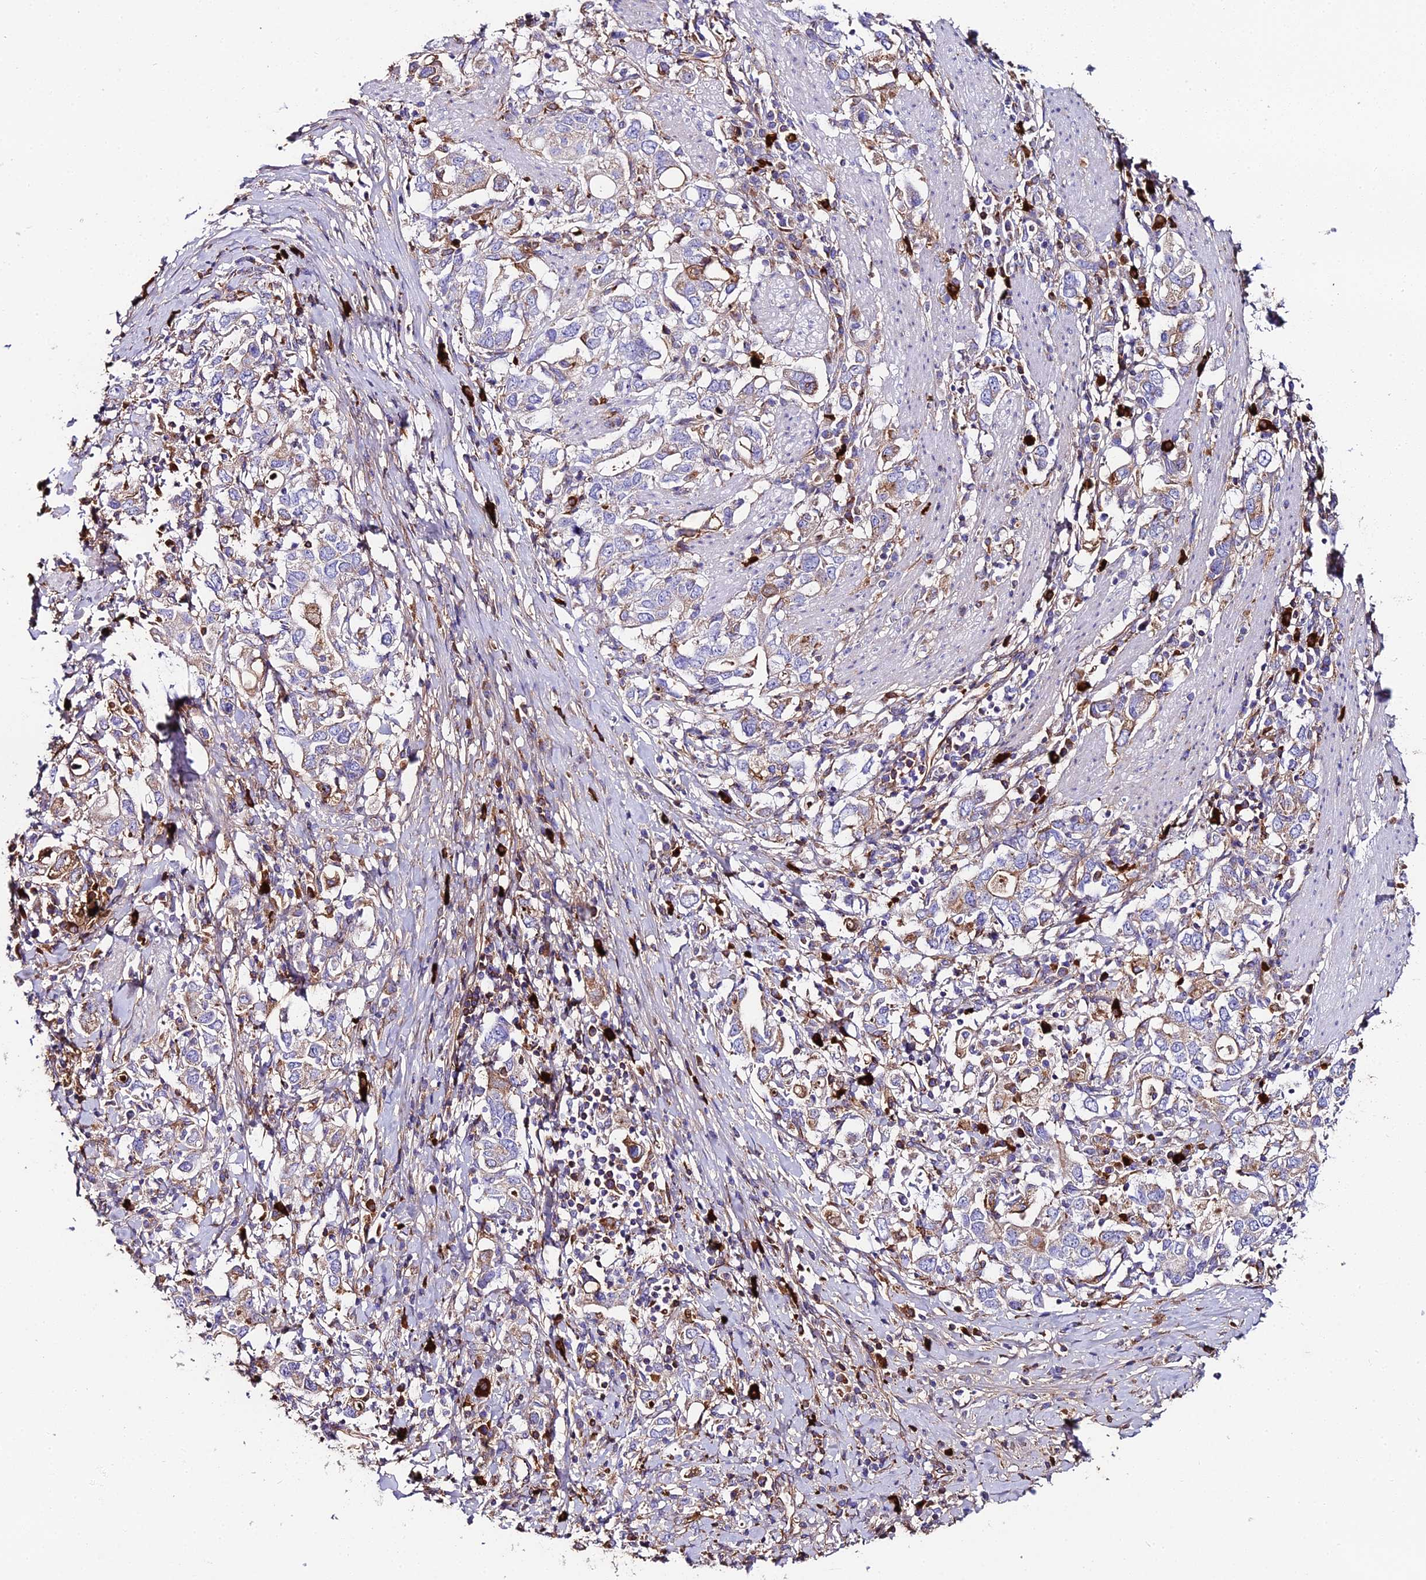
{"staining": {"intensity": "moderate", "quantity": "<25%", "location": "cytoplasmic/membranous"}, "tissue": "stomach cancer", "cell_type": "Tumor cells", "image_type": "cancer", "snomed": [{"axis": "morphology", "description": "Adenocarcinoma, NOS"}, {"axis": "topography", "description": "Stomach, upper"}, {"axis": "topography", "description": "Stomach"}], "caption": "Human adenocarcinoma (stomach) stained with a protein marker reveals moderate staining in tumor cells.", "gene": "BEX4", "patient": {"sex": "male", "age": 62}}